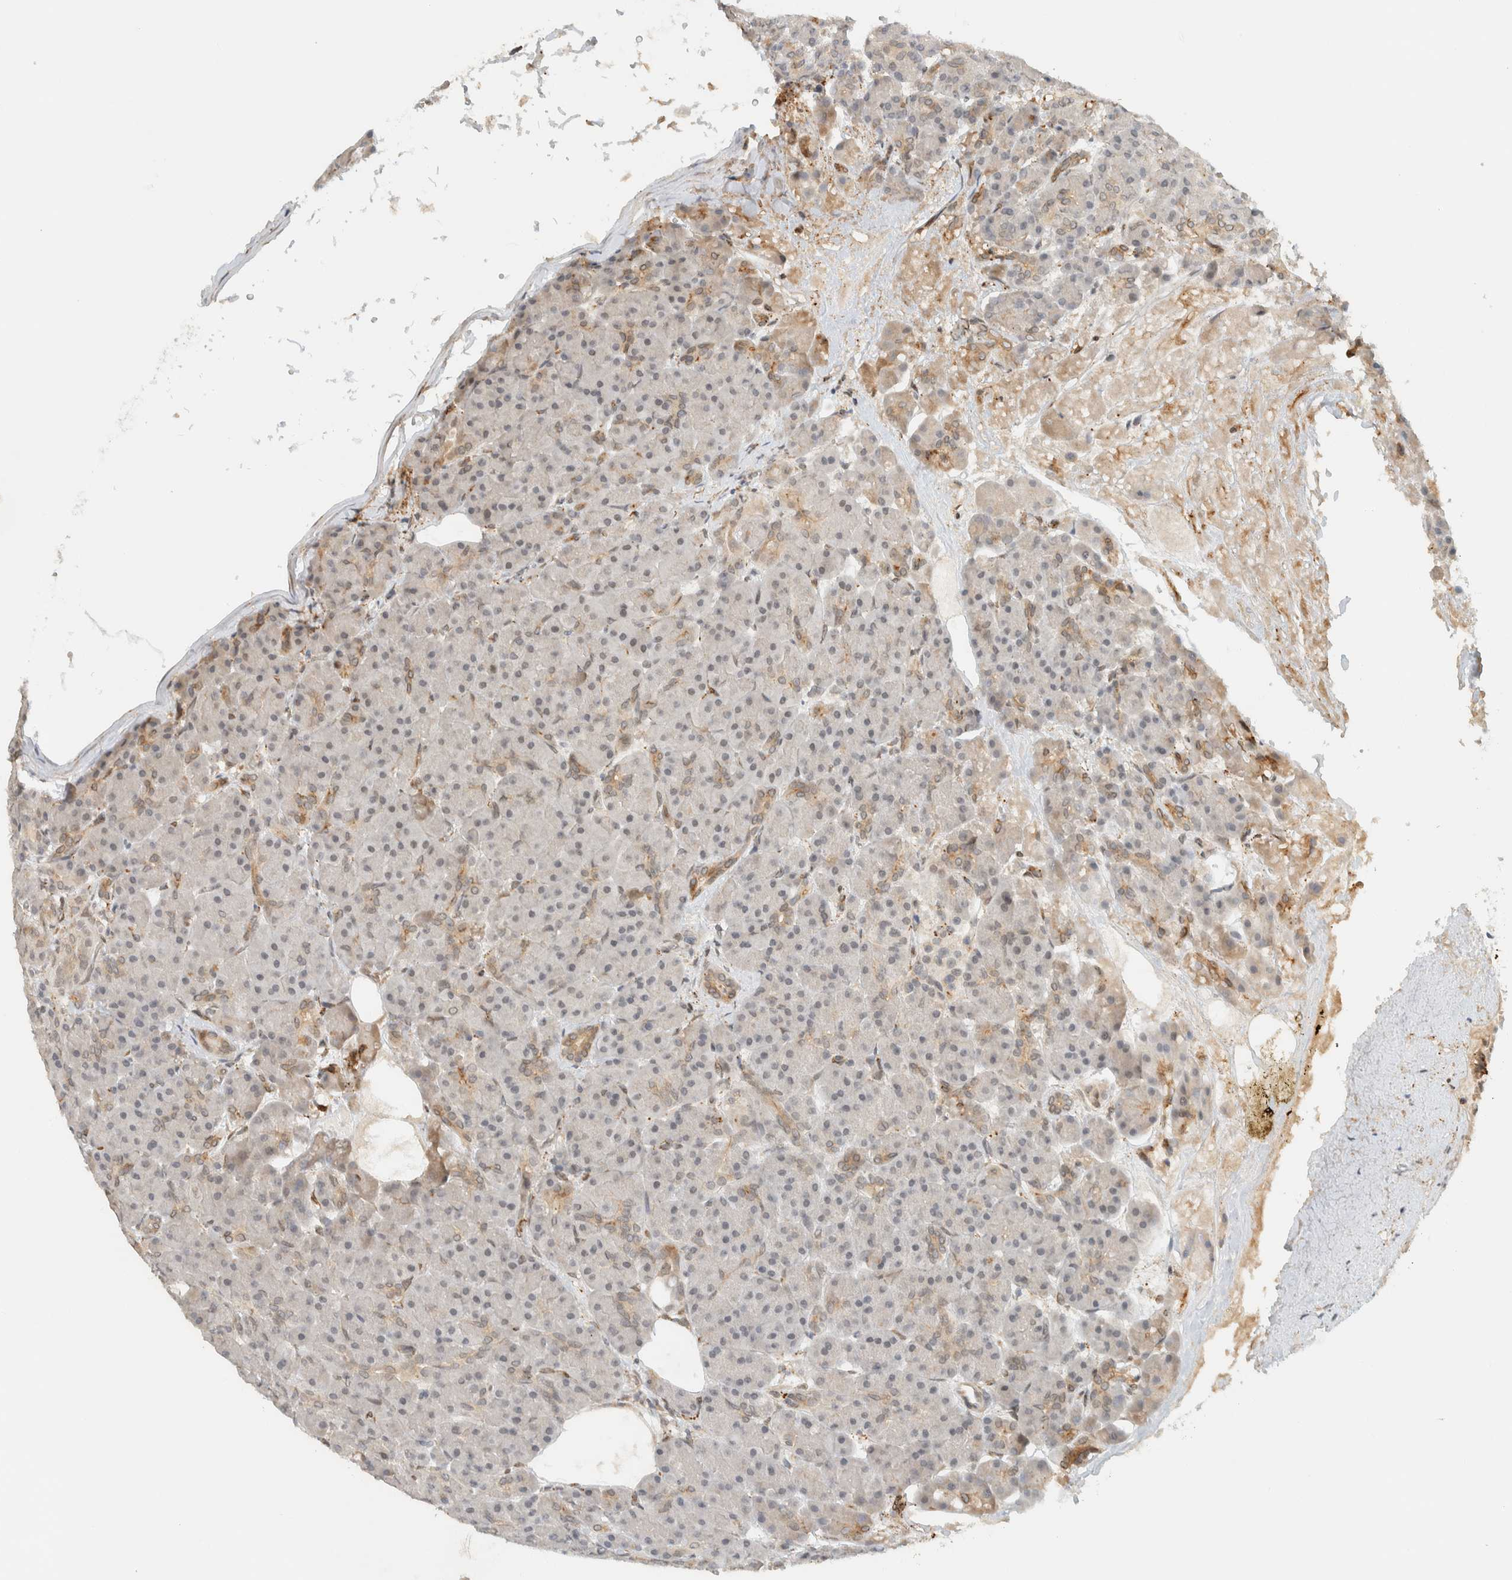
{"staining": {"intensity": "moderate", "quantity": "<25%", "location": "cytoplasmic/membranous"}, "tissue": "pancreas", "cell_type": "Exocrine glandular cells", "image_type": "normal", "snomed": [{"axis": "morphology", "description": "Normal tissue, NOS"}, {"axis": "topography", "description": "Pancreas"}], "caption": "About <25% of exocrine glandular cells in normal pancreas demonstrate moderate cytoplasmic/membranous protein staining as visualized by brown immunohistochemical staining.", "gene": "ITPRID1", "patient": {"sex": "male", "age": 63}}